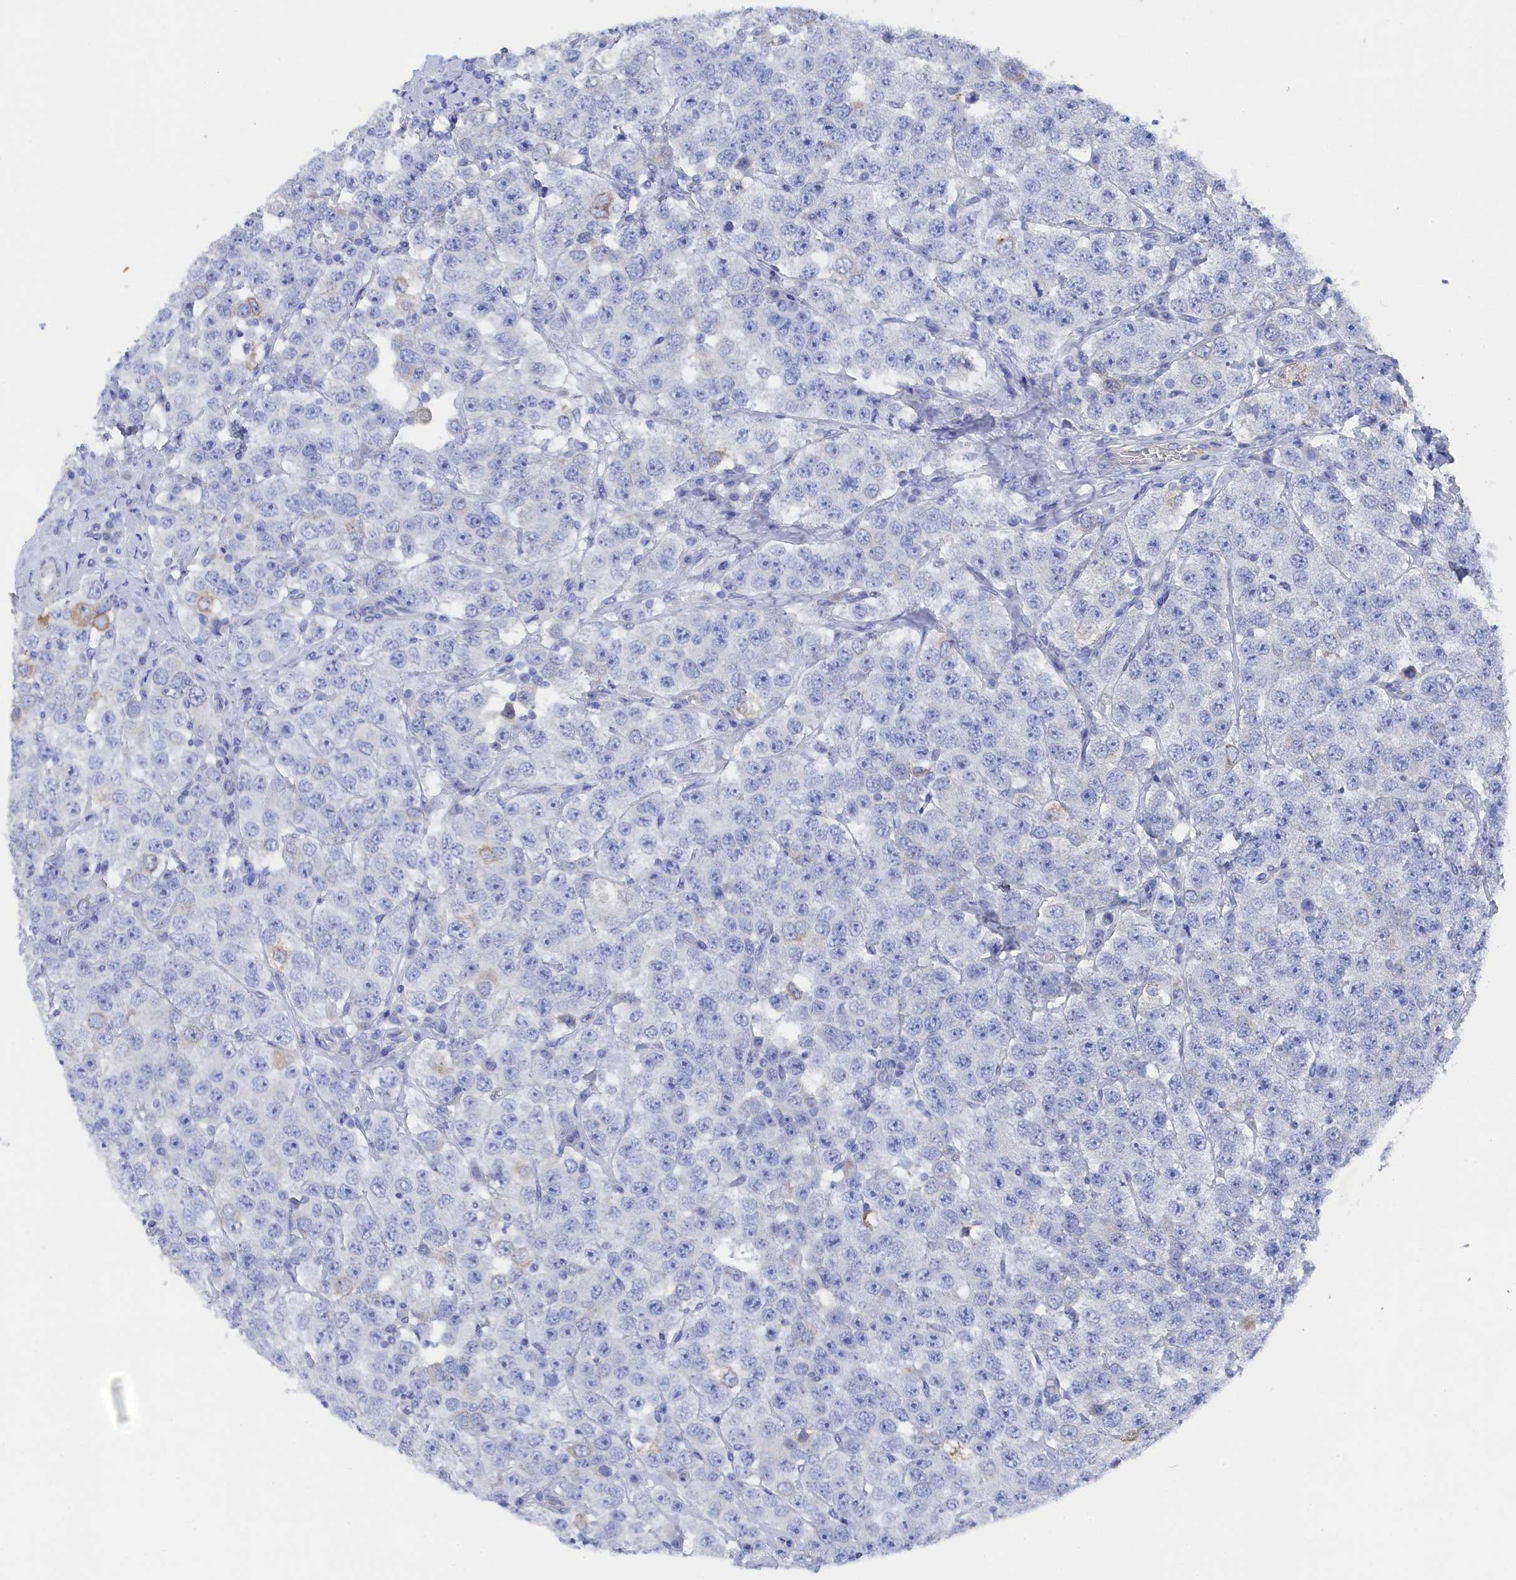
{"staining": {"intensity": "negative", "quantity": "none", "location": "none"}, "tissue": "testis cancer", "cell_type": "Tumor cells", "image_type": "cancer", "snomed": [{"axis": "morphology", "description": "Seminoma, NOS"}, {"axis": "topography", "description": "Testis"}], "caption": "A high-resolution micrograph shows immunohistochemistry (IHC) staining of seminoma (testis), which shows no significant expression in tumor cells.", "gene": "TMOD2", "patient": {"sex": "male", "age": 28}}